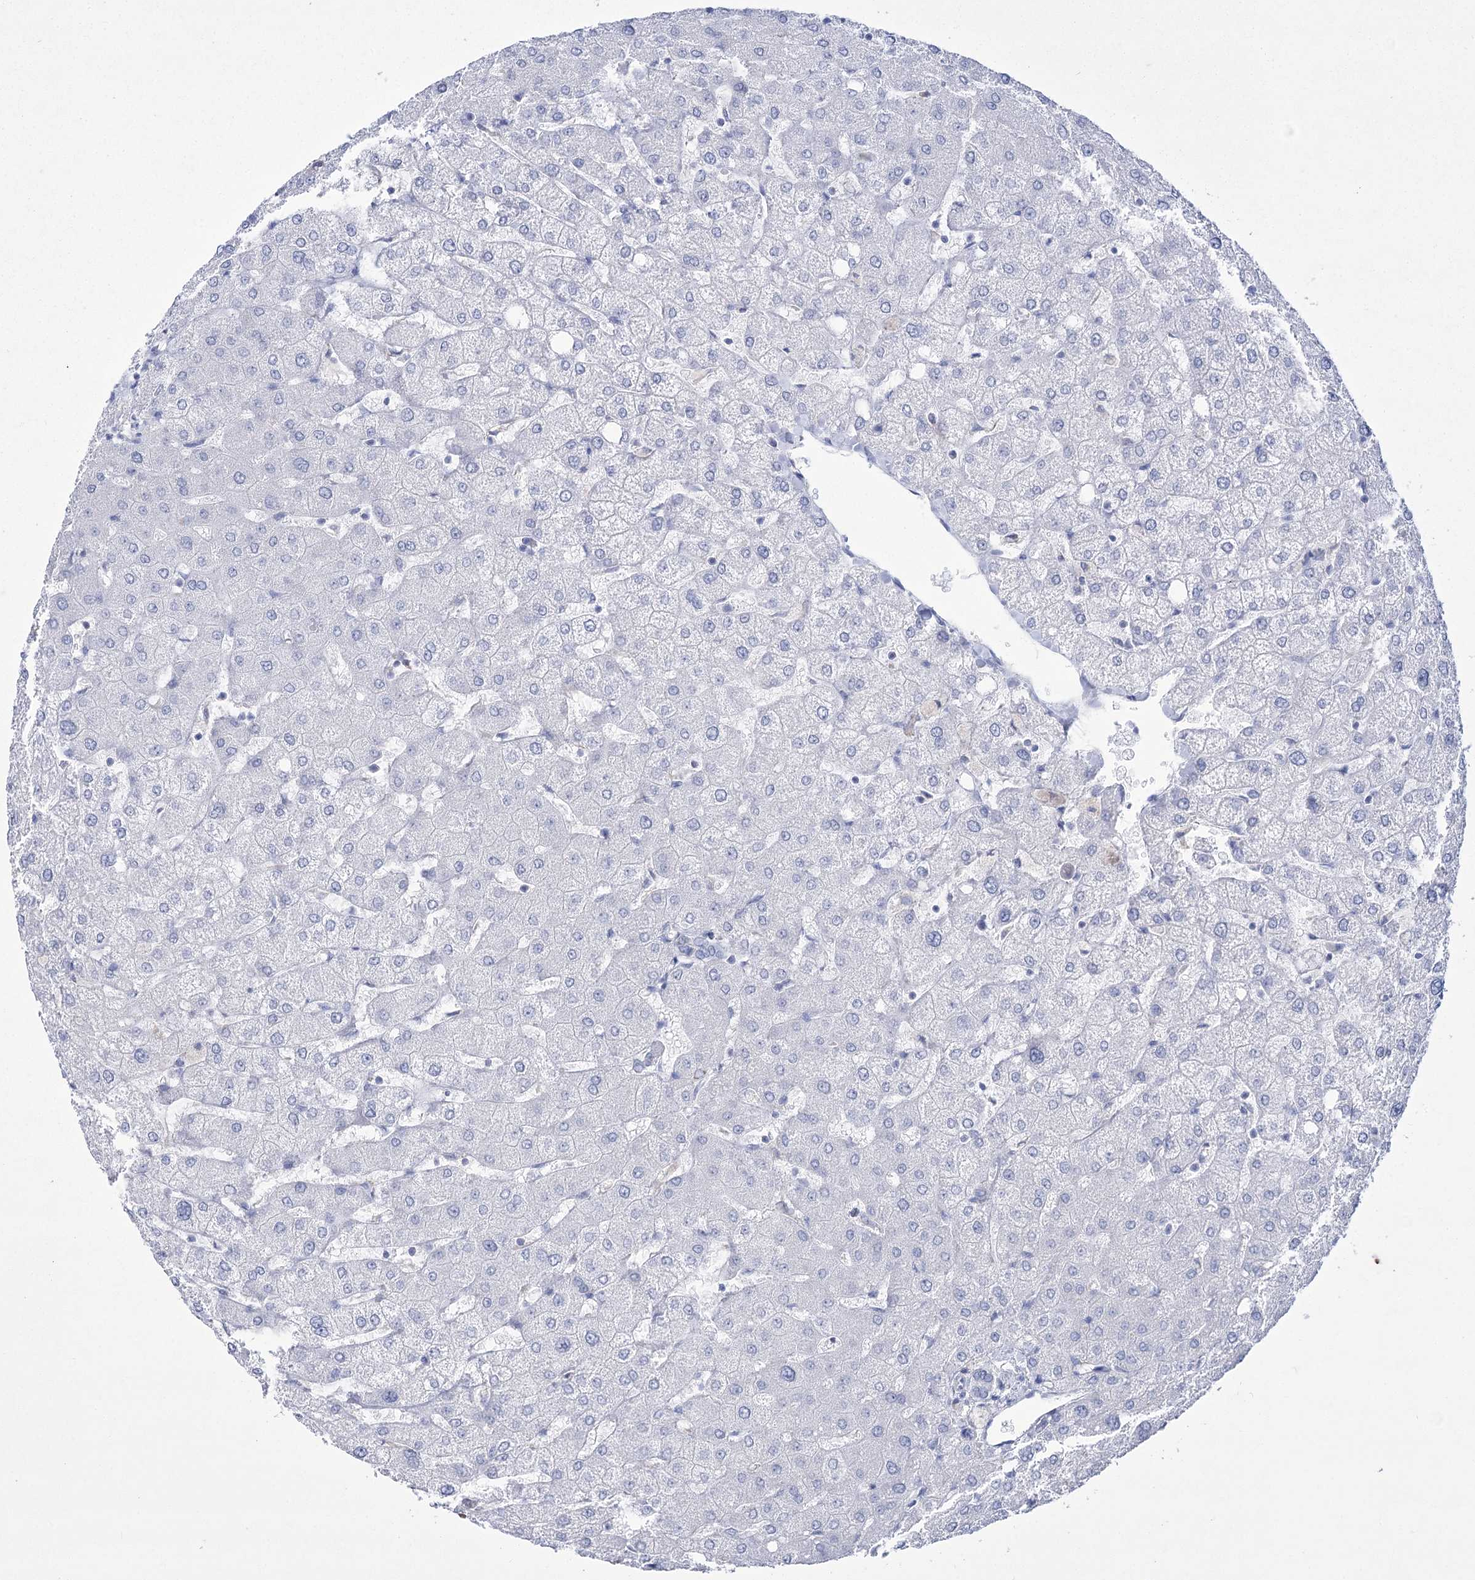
{"staining": {"intensity": "negative", "quantity": "none", "location": "none"}, "tissue": "liver", "cell_type": "Cholangiocytes", "image_type": "normal", "snomed": [{"axis": "morphology", "description": "Normal tissue, NOS"}, {"axis": "topography", "description": "Liver"}], "caption": "Benign liver was stained to show a protein in brown. There is no significant expression in cholangiocytes.", "gene": "PDHB", "patient": {"sex": "female", "age": 54}}